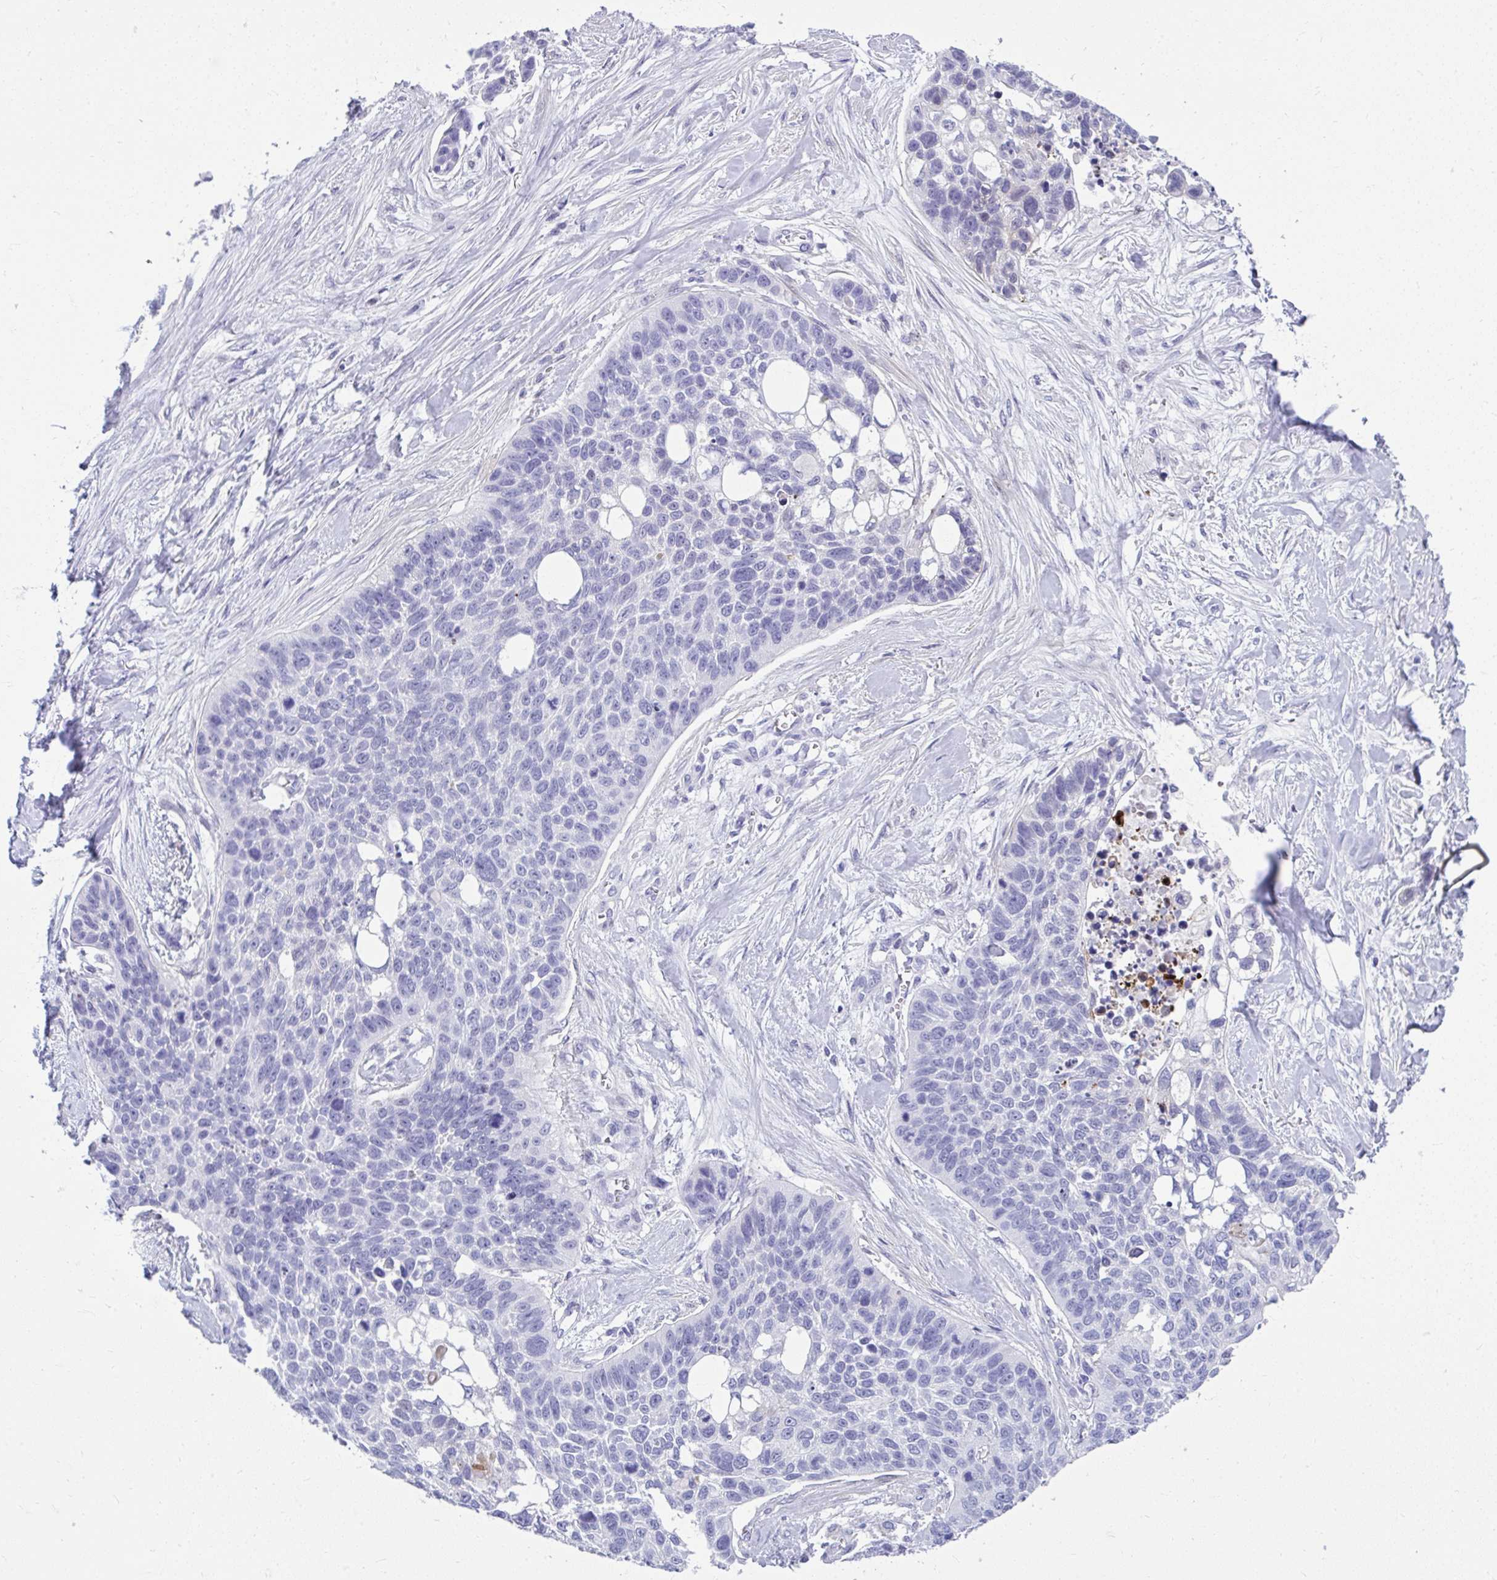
{"staining": {"intensity": "negative", "quantity": "none", "location": "none"}, "tissue": "lung cancer", "cell_type": "Tumor cells", "image_type": "cancer", "snomed": [{"axis": "morphology", "description": "Squamous cell carcinoma, NOS"}, {"axis": "topography", "description": "Lung"}], "caption": "A photomicrograph of squamous cell carcinoma (lung) stained for a protein demonstrates no brown staining in tumor cells.", "gene": "ISL1", "patient": {"sex": "male", "age": 62}}